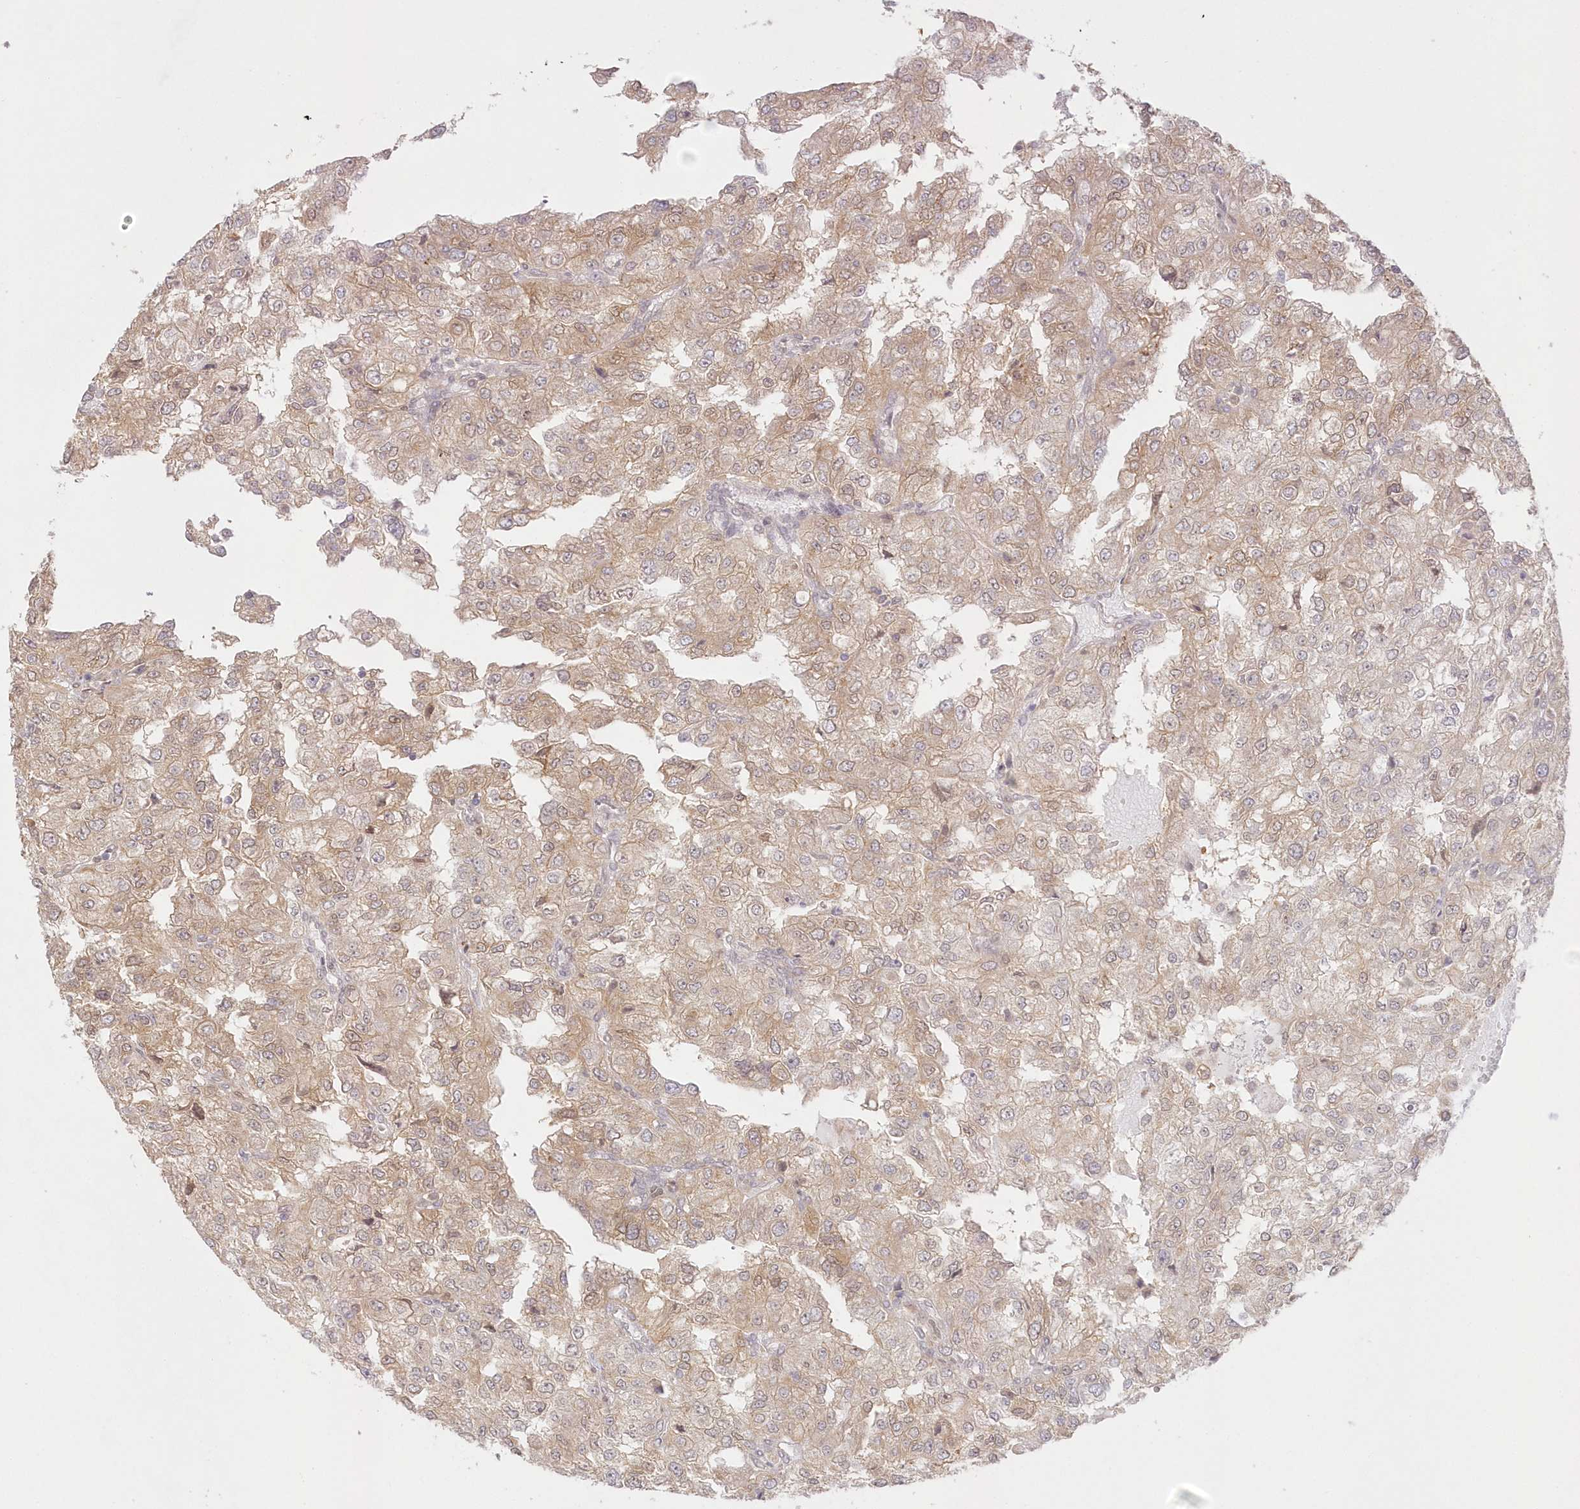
{"staining": {"intensity": "weak", "quantity": ">75%", "location": "cytoplasmic/membranous"}, "tissue": "renal cancer", "cell_type": "Tumor cells", "image_type": "cancer", "snomed": [{"axis": "morphology", "description": "Adenocarcinoma, NOS"}, {"axis": "topography", "description": "Kidney"}], "caption": "IHC (DAB) staining of human renal adenocarcinoma reveals weak cytoplasmic/membranous protein staining in about >75% of tumor cells. (DAB (3,3'-diaminobenzidine) IHC, brown staining for protein, blue staining for nuclei).", "gene": "RNPEP", "patient": {"sex": "female", "age": 54}}